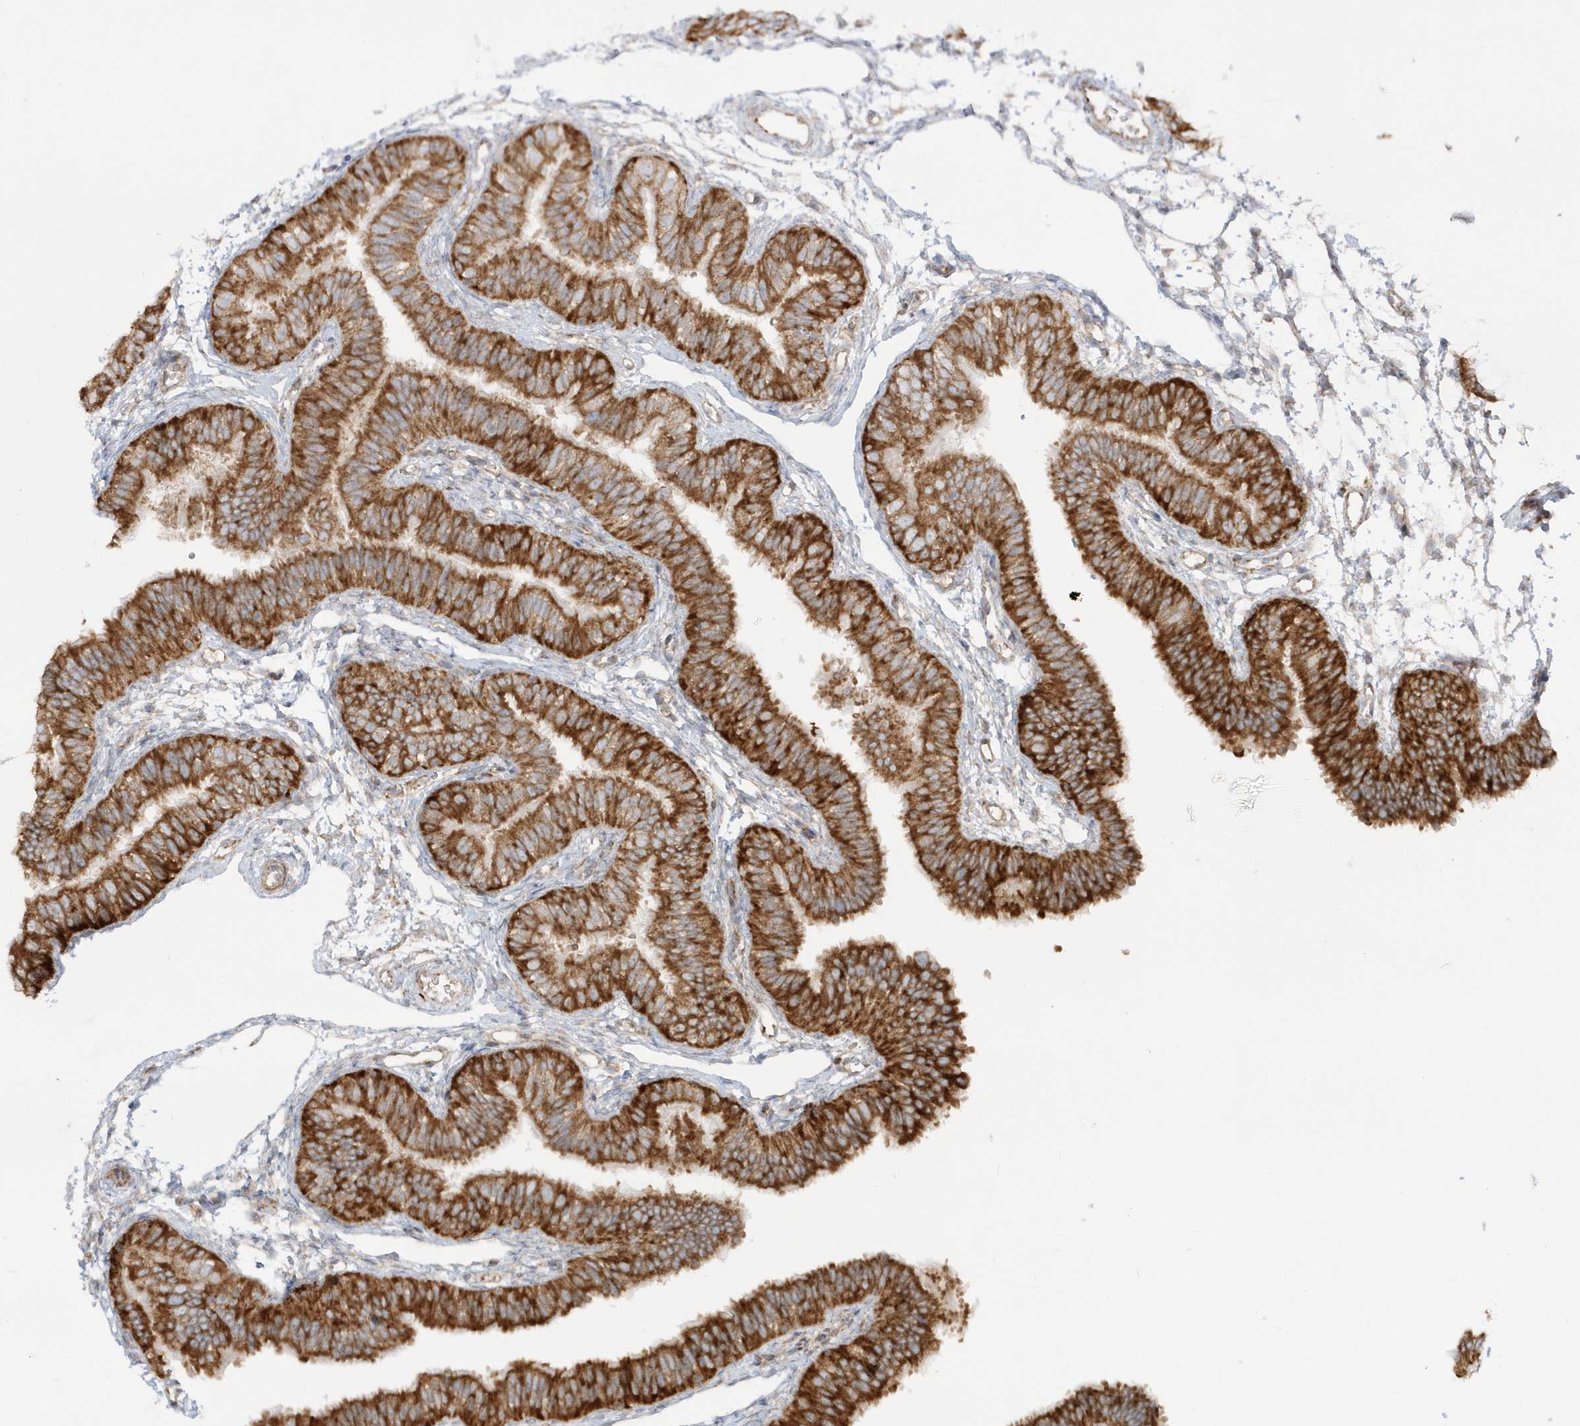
{"staining": {"intensity": "strong", "quantity": ">75%", "location": "cytoplasmic/membranous"}, "tissue": "fallopian tube", "cell_type": "Glandular cells", "image_type": "normal", "snomed": [{"axis": "morphology", "description": "Normal tissue, NOS"}, {"axis": "topography", "description": "Fallopian tube"}], "caption": "Normal fallopian tube was stained to show a protein in brown. There is high levels of strong cytoplasmic/membranous staining in about >75% of glandular cells.", "gene": "SH3BP2", "patient": {"sex": "female", "age": 35}}